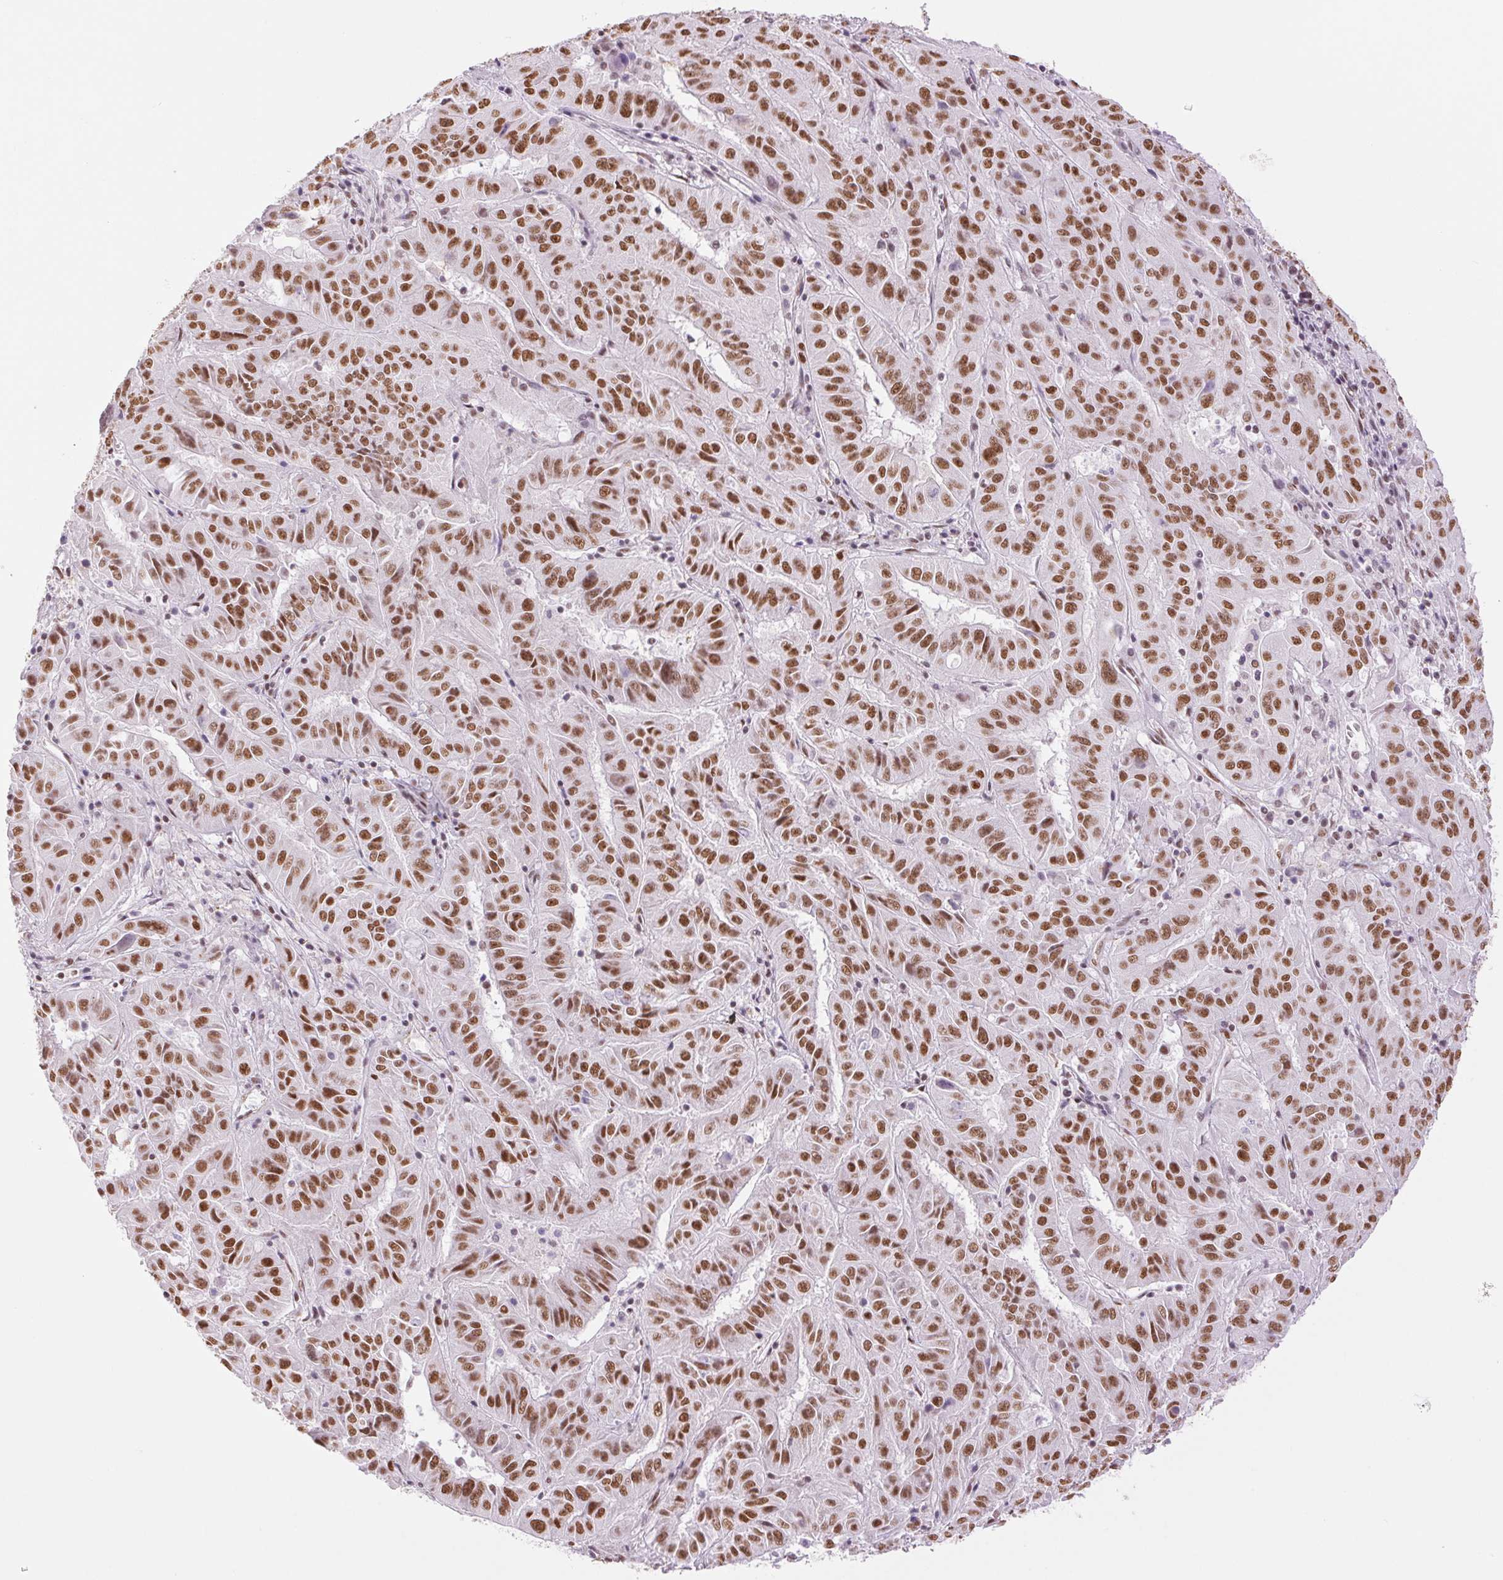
{"staining": {"intensity": "moderate", "quantity": ">75%", "location": "nuclear"}, "tissue": "pancreatic cancer", "cell_type": "Tumor cells", "image_type": "cancer", "snomed": [{"axis": "morphology", "description": "Adenocarcinoma, NOS"}, {"axis": "topography", "description": "Pancreas"}], "caption": "Immunohistochemical staining of human pancreatic cancer demonstrates moderate nuclear protein positivity in about >75% of tumor cells.", "gene": "ZFR2", "patient": {"sex": "male", "age": 63}}